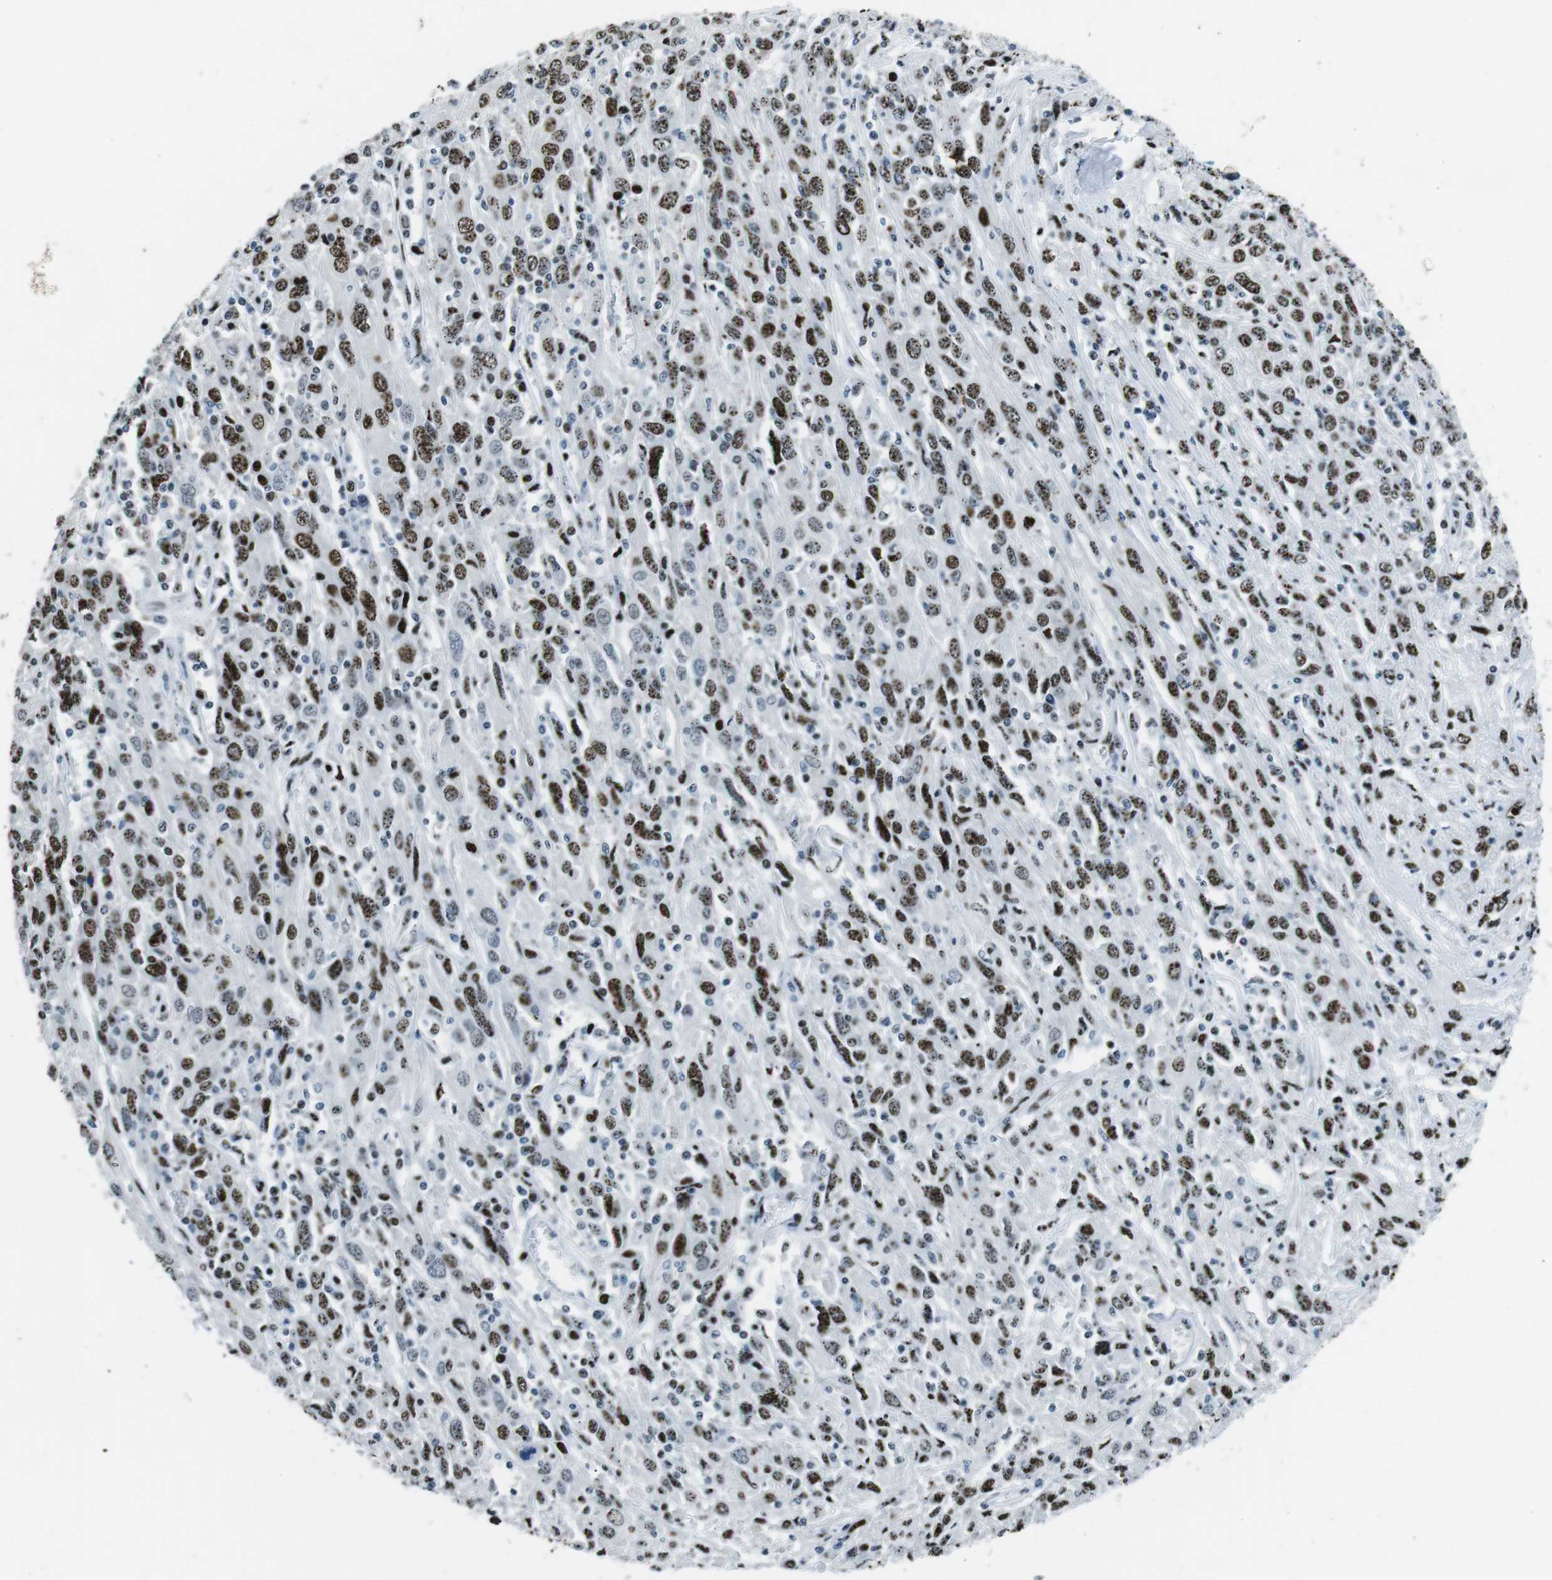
{"staining": {"intensity": "moderate", "quantity": ">75%", "location": "nuclear"}, "tissue": "cervical cancer", "cell_type": "Tumor cells", "image_type": "cancer", "snomed": [{"axis": "morphology", "description": "Squamous cell carcinoma, NOS"}, {"axis": "topography", "description": "Cervix"}], "caption": "Protein staining of cervical squamous cell carcinoma tissue displays moderate nuclear expression in about >75% of tumor cells.", "gene": "PML", "patient": {"sex": "female", "age": 46}}